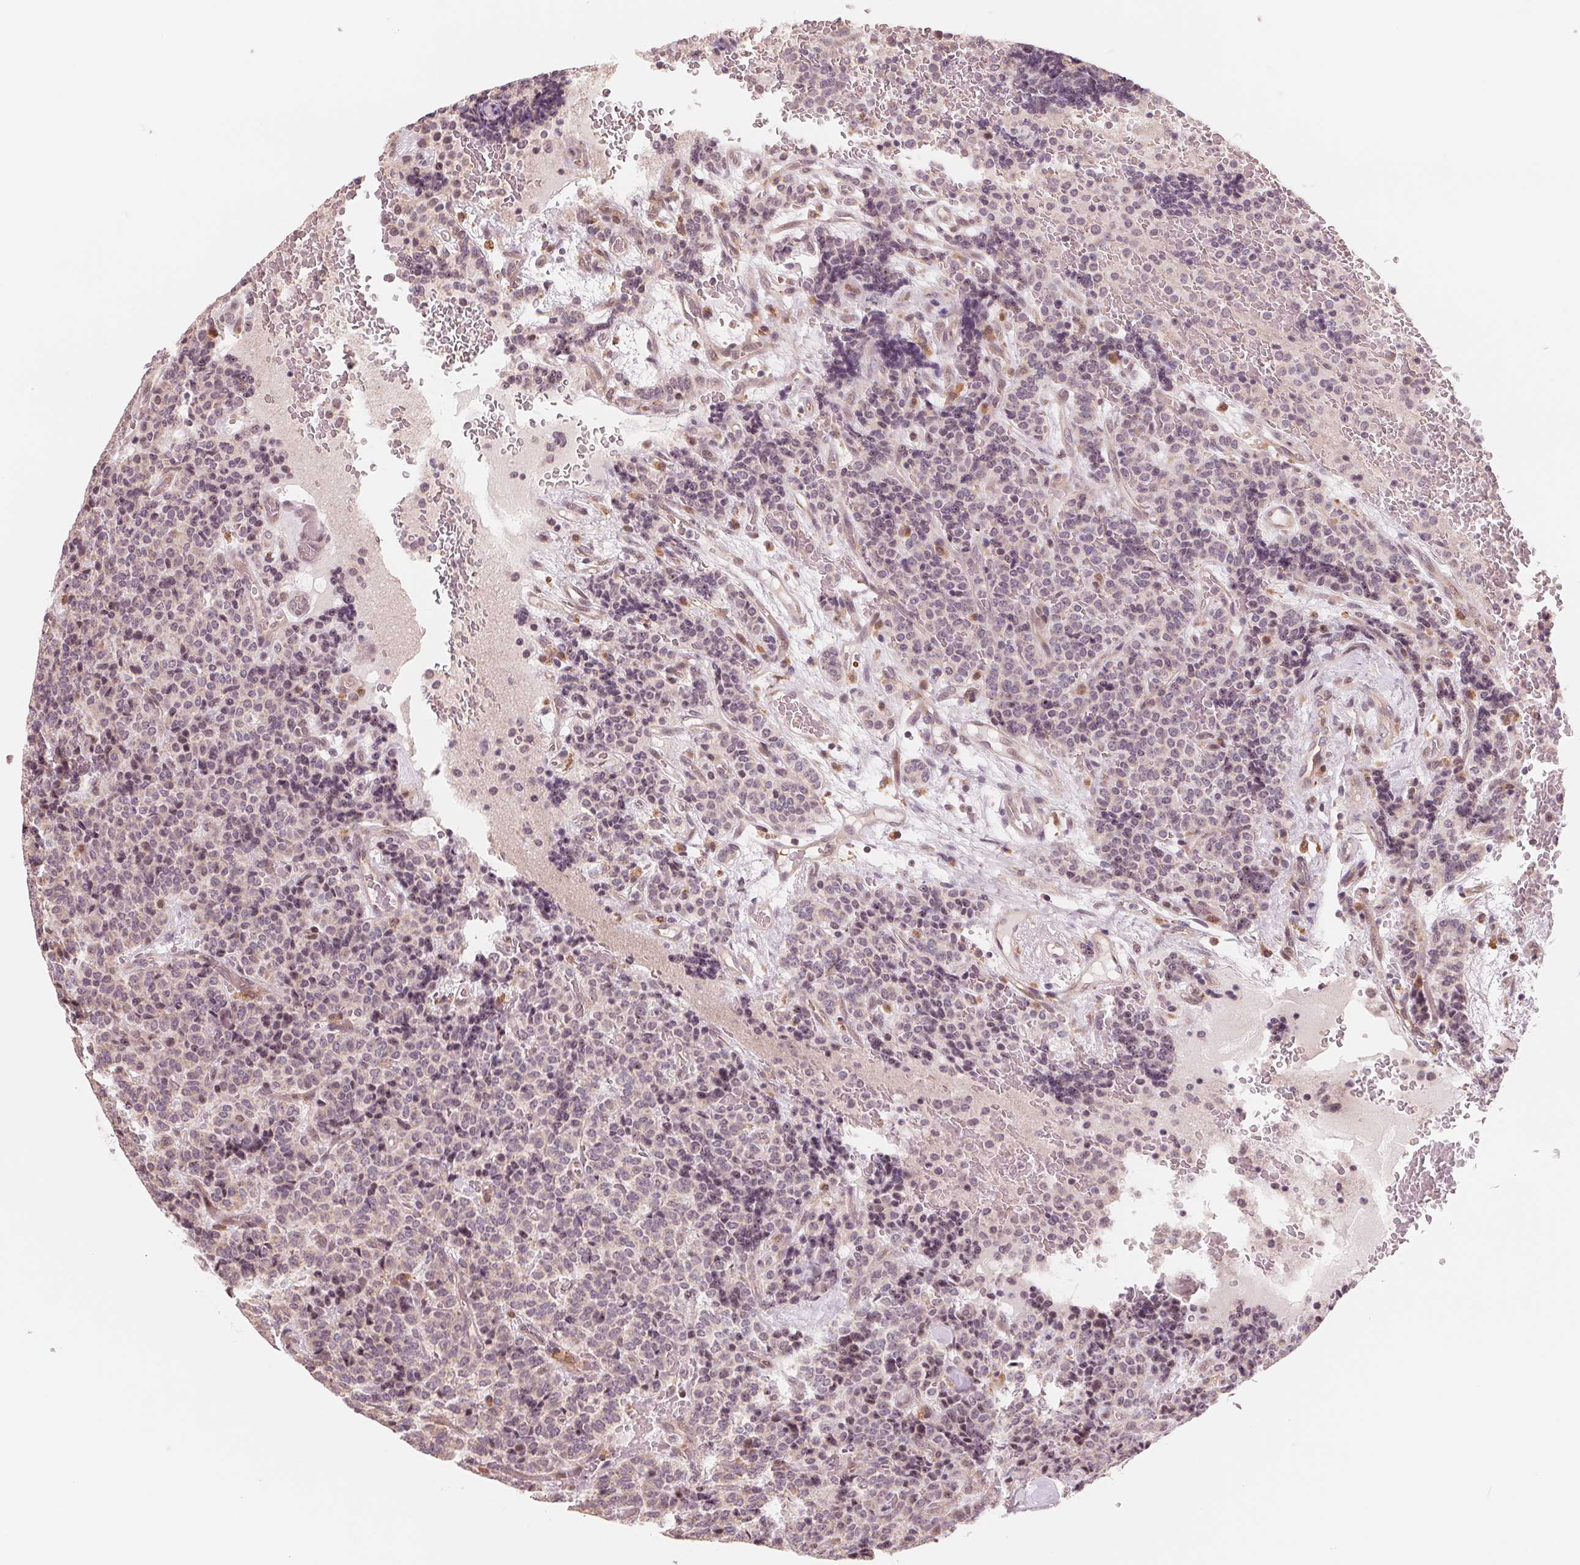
{"staining": {"intensity": "negative", "quantity": "none", "location": "none"}, "tissue": "carcinoid", "cell_type": "Tumor cells", "image_type": "cancer", "snomed": [{"axis": "morphology", "description": "Carcinoid, malignant, NOS"}, {"axis": "topography", "description": "Pancreas"}], "caption": "High power microscopy photomicrograph of an immunohistochemistry image of carcinoid, revealing no significant expression in tumor cells. The staining was performed using DAB (3,3'-diaminobenzidine) to visualize the protein expression in brown, while the nuclei were stained in blue with hematoxylin (Magnification: 20x).", "gene": "IL9R", "patient": {"sex": "male", "age": 36}}